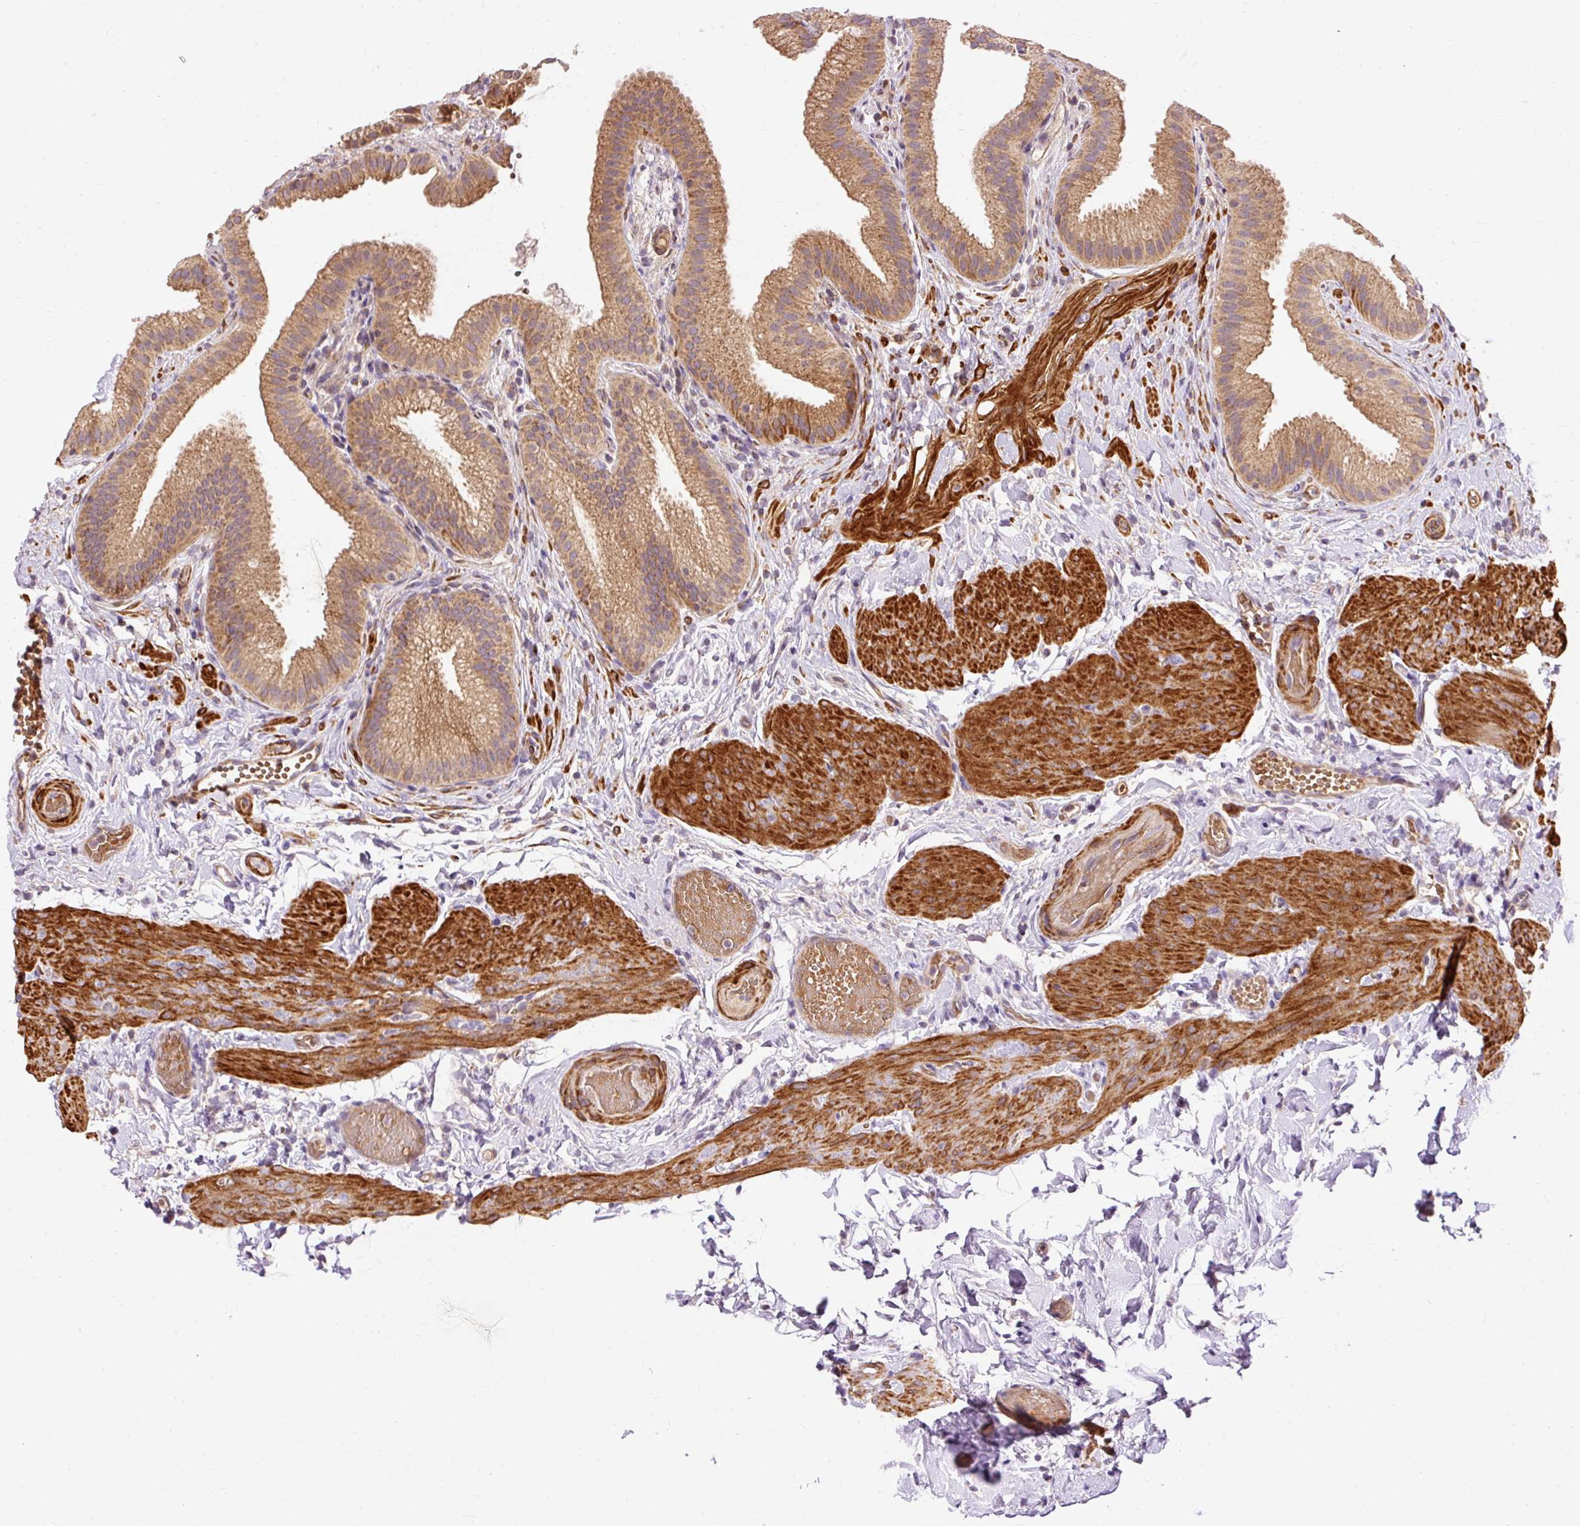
{"staining": {"intensity": "moderate", "quantity": ">75%", "location": "cytoplasmic/membranous"}, "tissue": "gallbladder", "cell_type": "Glandular cells", "image_type": "normal", "snomed": [{"axis": "morphology", "description": "Normal tissue, NOS"}, {"axis": "topography", "description": "Gallbladder"}], "caption": "Immunohistochemical staining of normal human gallbladder reveals moderate cytoplasmic/membranous protein expression in approximately >75% of glandular cells.", "gene": "RIPOR3", "patient": {"sex": "female", "age": 63}}